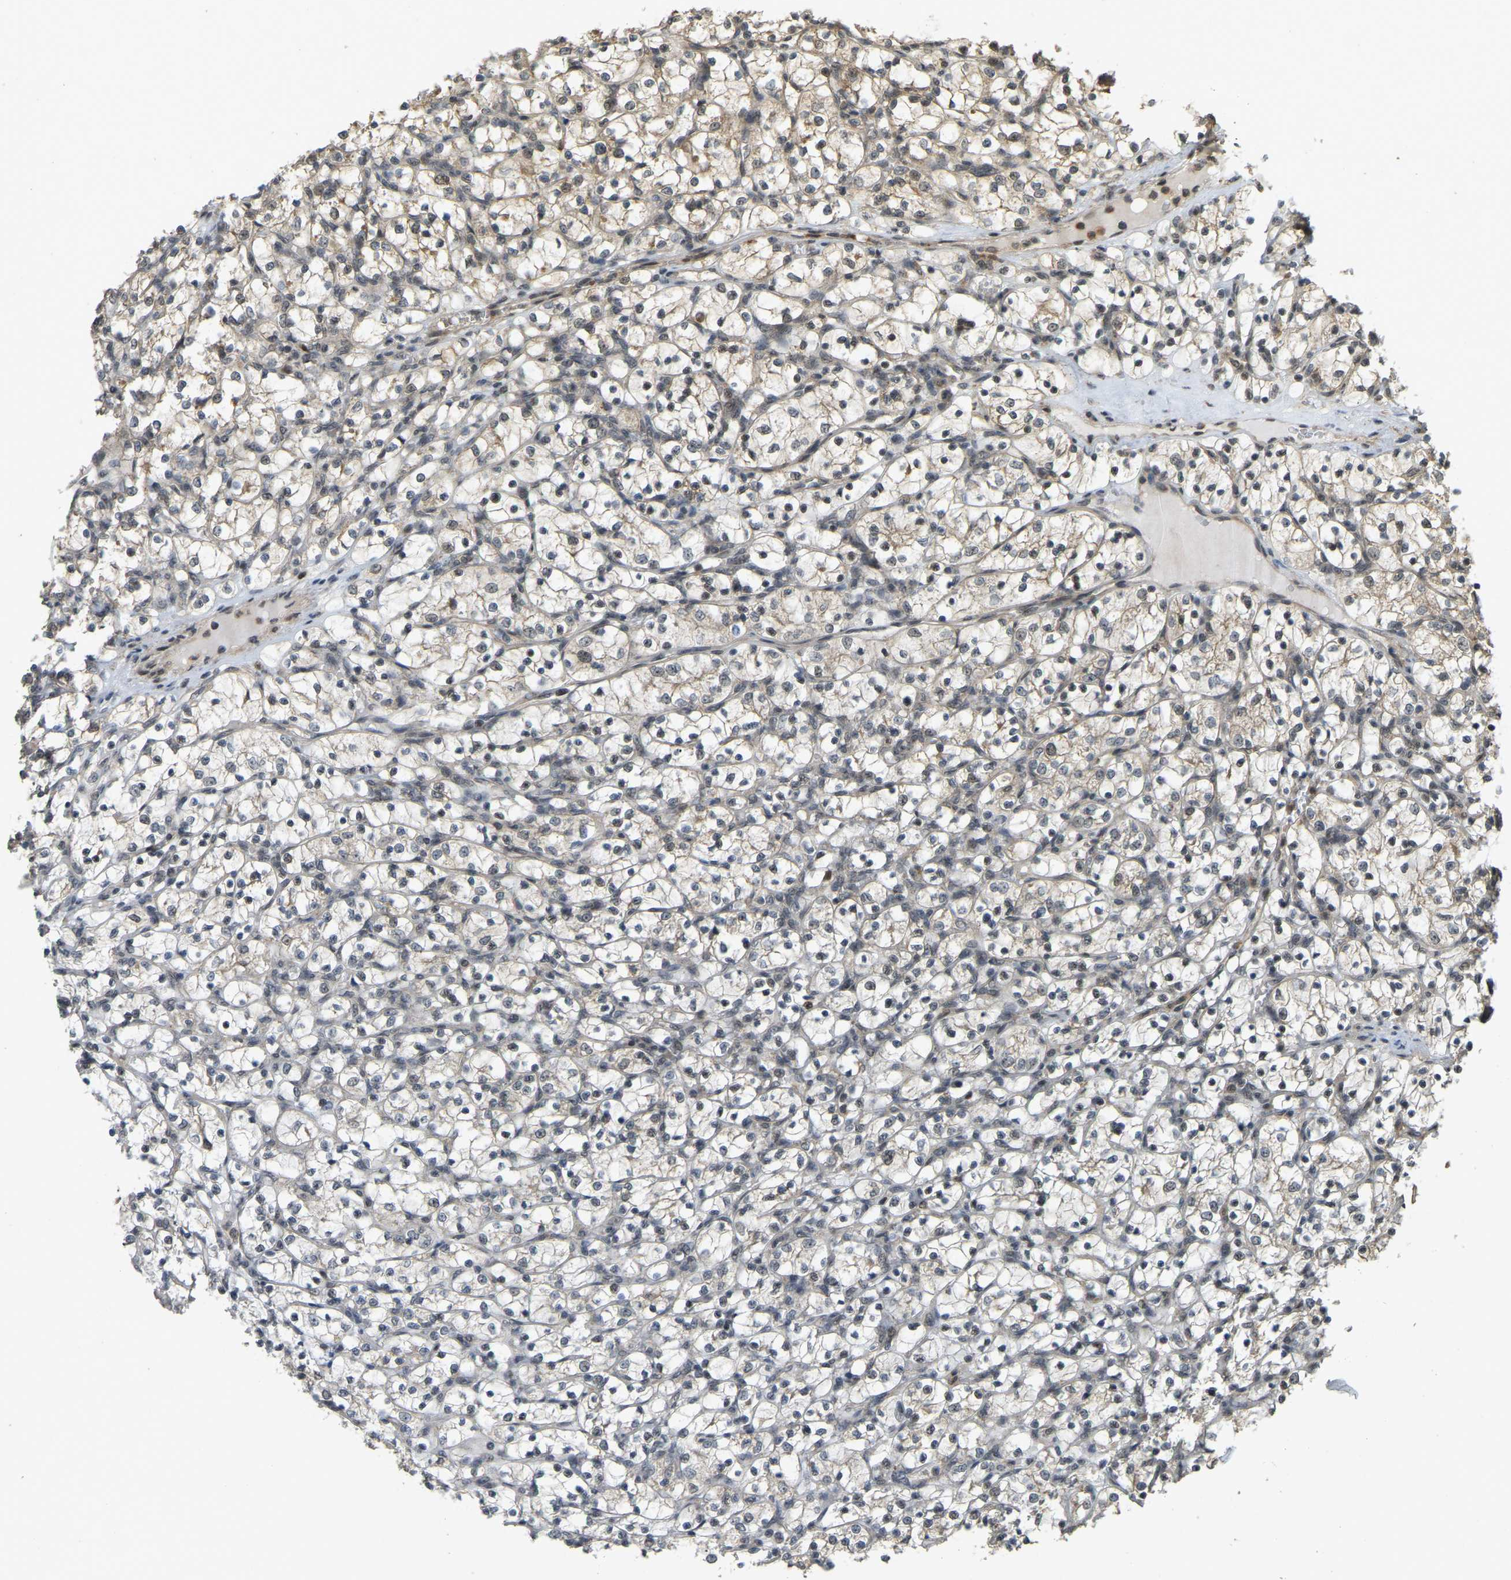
{"staining": {"intensity": "weak", "quantity": "<25%", "location": "cytoplasmic/membranous"}, "tissue": "renal cancer", "cell_type": "Tumor cells", "image_type": "cancer", "snomed": [{"axis": "morphology", "description": "Adenocarcinoma, NOS"}, {"axis": "topography", "description": "Kidney"}], "caption": "High power microscopy image of an immunohistochemistry image of renal cancer, revealing no significant positivity in tumor cells.", "gene": "BRF2", "patient": {"sex": "female", "age": 69}}